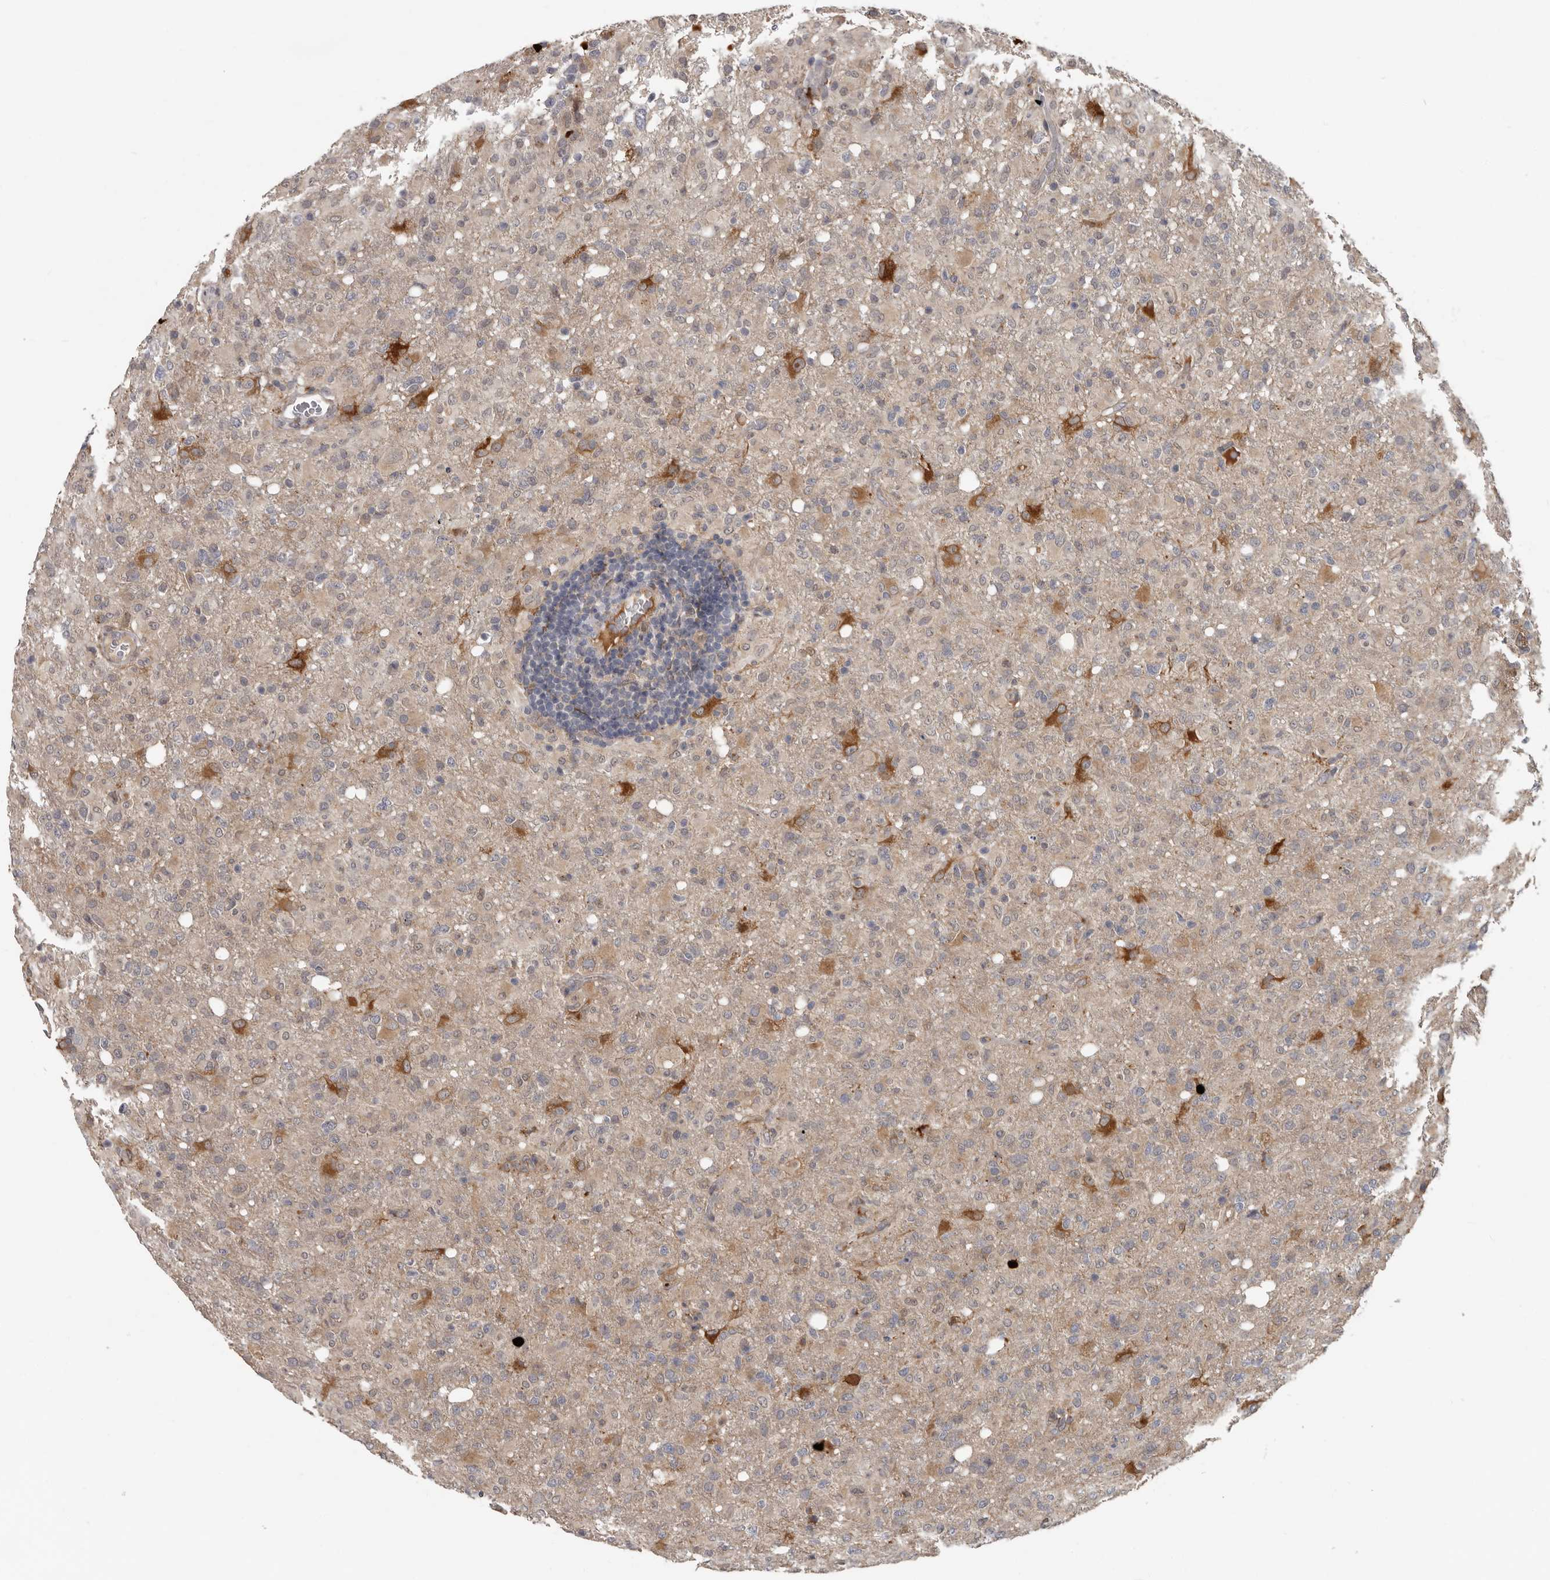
{"staining": {"intensity": "moderate", "quantity": "<25%", "location": "cytoplasmic/membranous"}, "tissue": "glioma", "cell_type": "Tumor cells", "image_type": "cancer", "snomed": [{"axis": "morphology", "description": "Glioma, malignant, High grade"}, {"axis": "topography", "description": "Brain"}], "caption": "Immunohistochemistry (IHC) of malignant glioma (high-grade) displays low levels of moderate cytoplasmic/membranous positivity in approximately <25% of tumor cells.", "gene": "MTF1", "patient": {"sex": "female", "age": 57}}